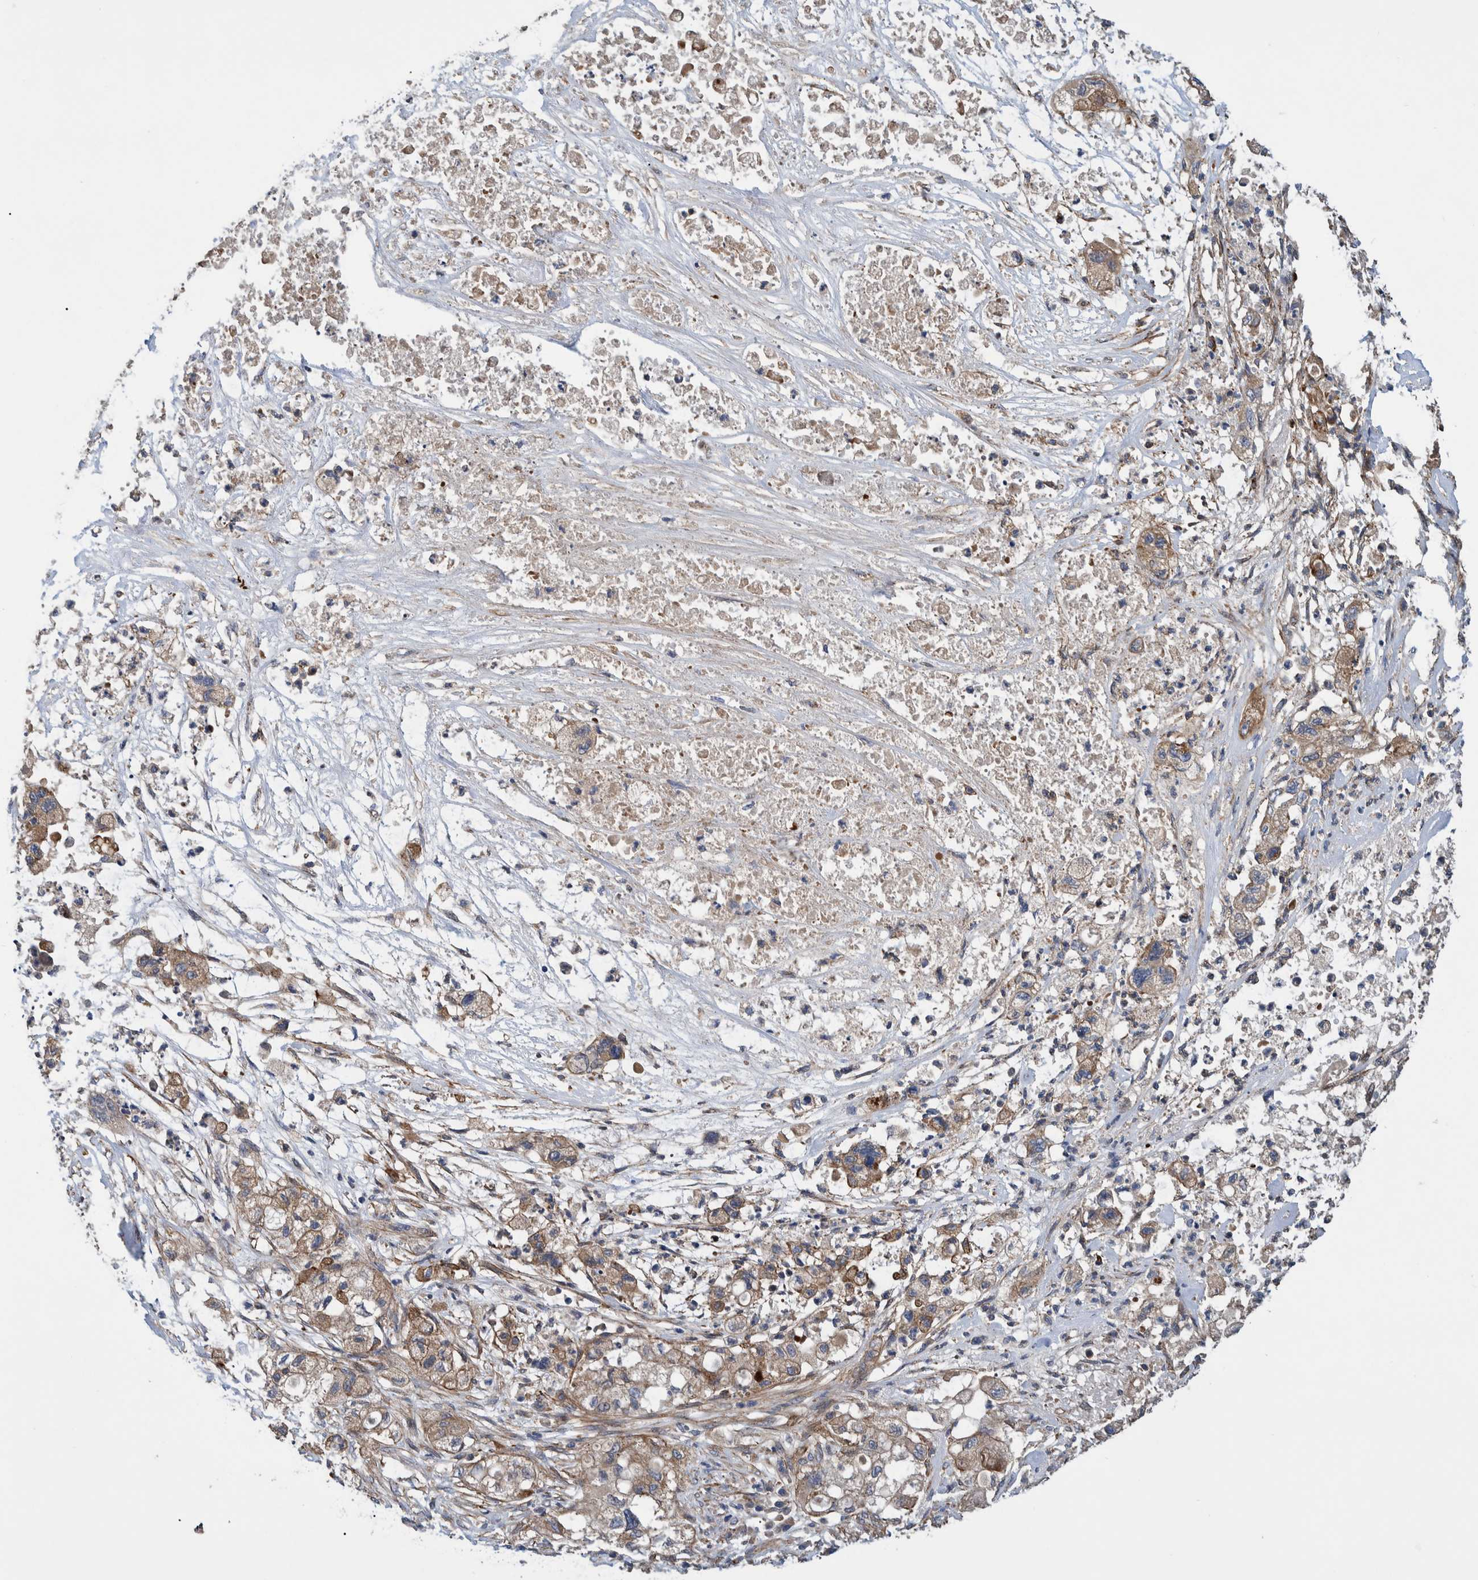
{"staining": {"intensity": "moderate", "quantity": ">75%", "location": "cytoplasmic/membranous"}, "tissue": "pancreatic cancer", "cell_type": "Tumor cells", "image_type": "cancer", "snomed": [{"axis": "morphology", "description": "Adenocarcinoma, NOS"}, {"axis": "topography", "description": "Pancreas"}], "caption": "Immunohistochemical staining of human pancreatic cancer (adenocarcinoma) demonstrates medium levels of moderate cytoplasmic/membranous expression in approximately >75% of tumor cells. (DAB (3,3'-diaminobenzidine) IHC, brown staining for protein, blue staining for nuclei).", "gene": "GRPEL2", "patient": {"sex": "female", "age": 78}}